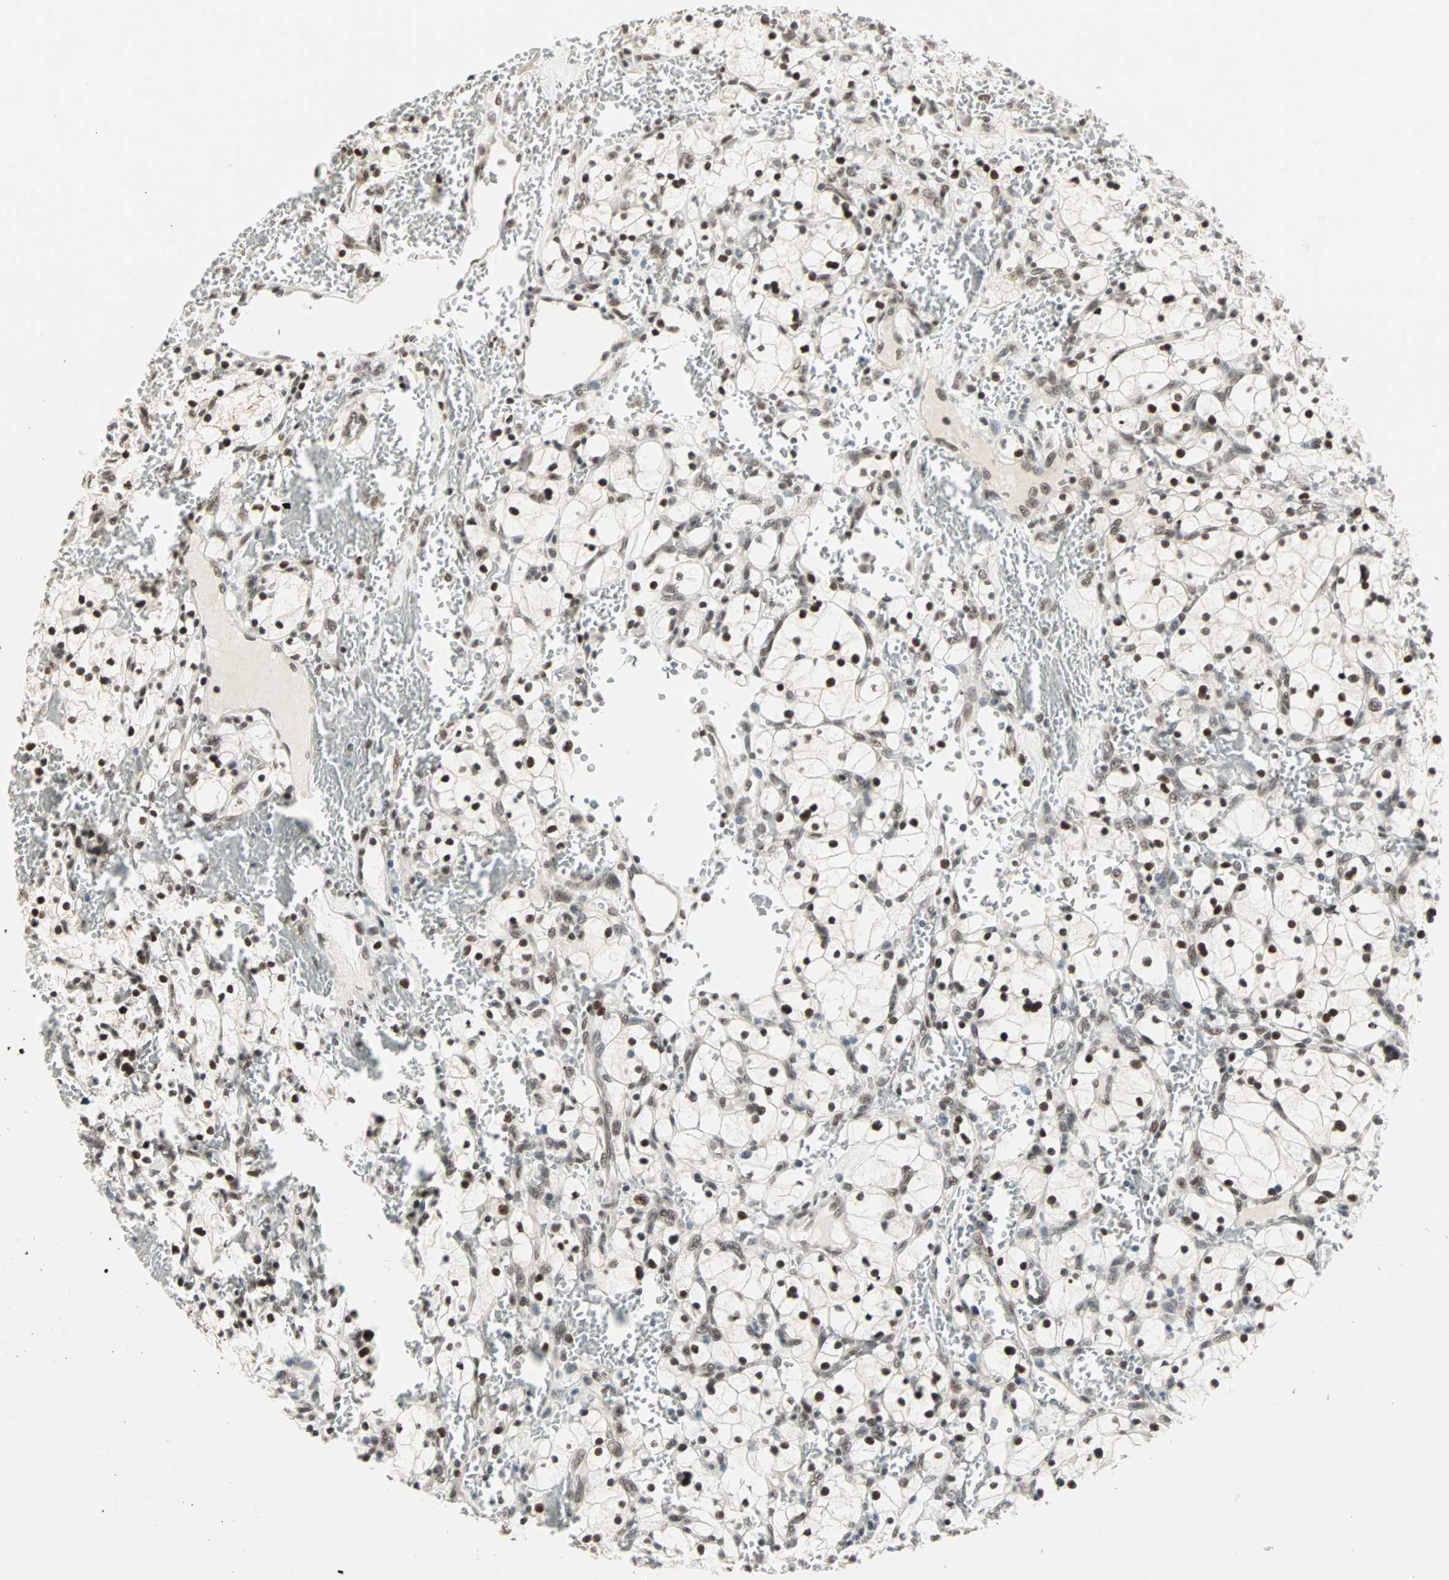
{"staining": {"intensity": "strong", "quantity": ">75%", "location": "nuclear"}, "tissue": "renal cancer", "cell_type": "Tumor cells", "image_type": "cancer", "snomed": [{"axis": "morphology", "description": "Adenocarcinoma, NOS"}, {"axis": "topography", "description": "Kidney"}], "caption": "Immunohistochemical staining of adenocarcinoma (renal) demonstrates high levels of strong nuclear protein expression in approximately >75% of tumor cells.", "gene": "BLM", "patient": {"sex": "female", "age": 83}}